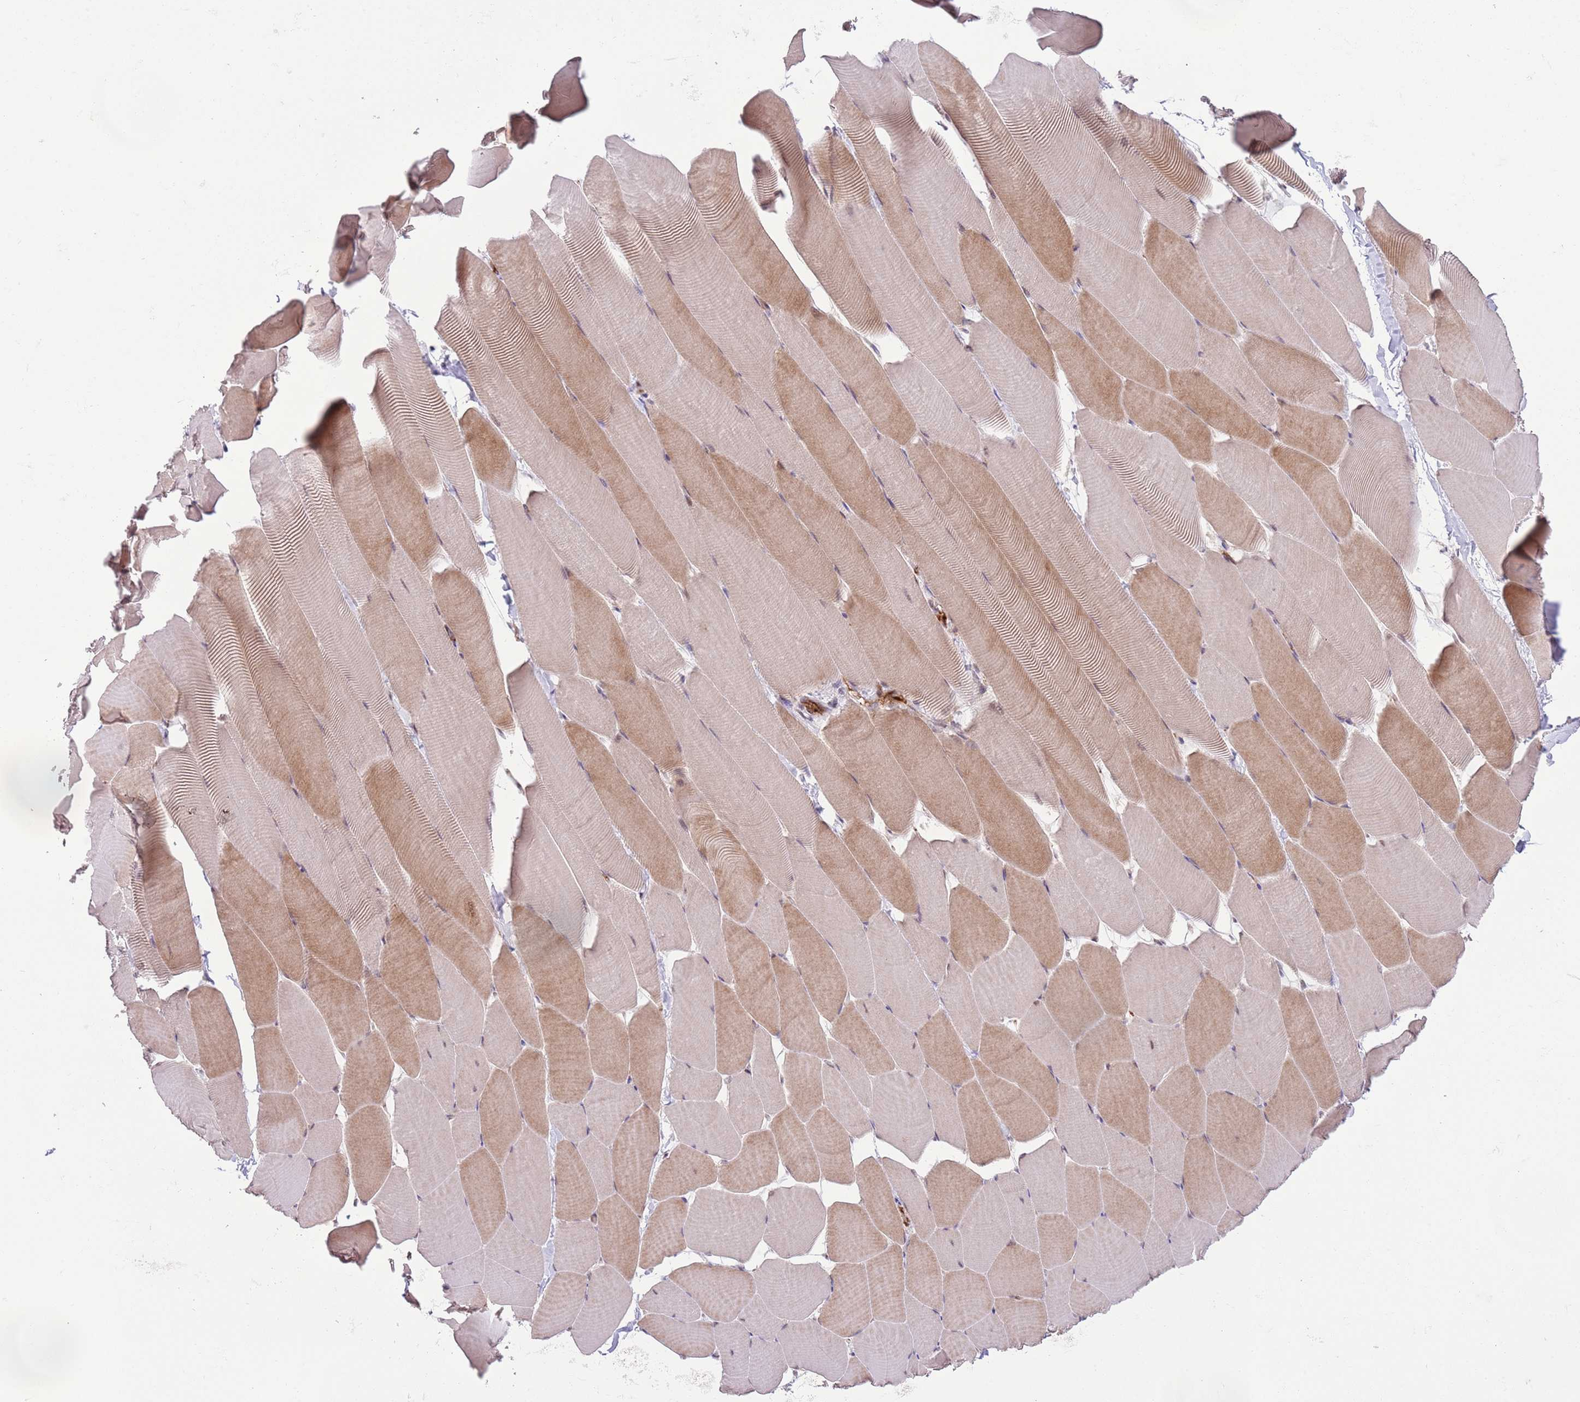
{"staining": {"intensity": "moderate", "quantity": "25%-75%", "location": "cytoplasmic/membranous"}, "tissue": "skeletal muscle", "cell_type": "Myocytes", "image_type": "normal", "snomed": [{"axis": "morphology", "description": "Normal tissue, NOS"}, {"axis": "topography", "description": "Skeletal muscle"}], "caption": "Myocytes reveal medium levels of moderate cytoplasmic/membranous expression in about 25%-75% of cells in normal skeletal muscle.", "gene": "DPP10", "patient": {"sex": "male", "age": 25}}